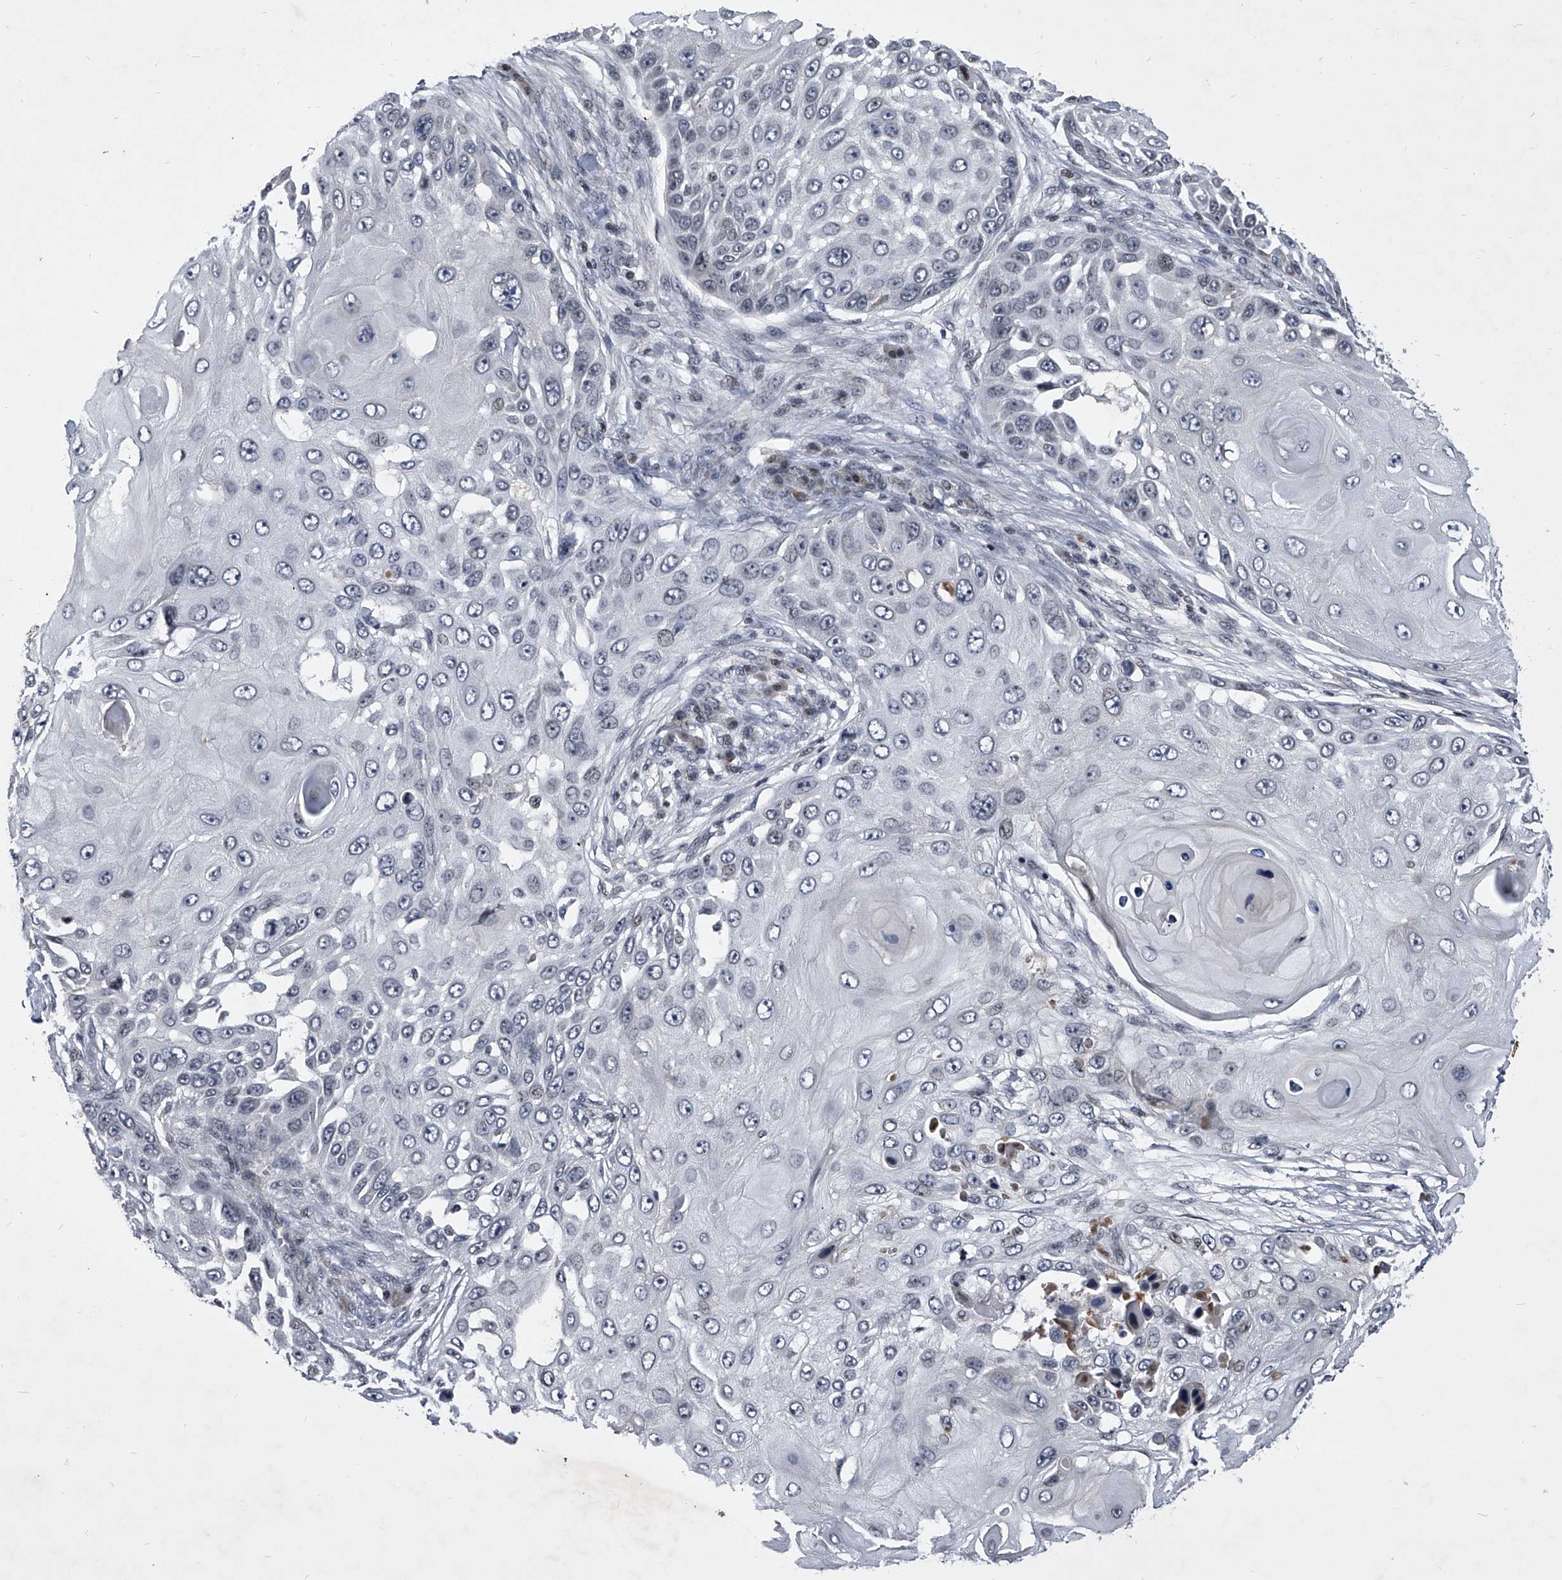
{"staining": {"intensity": "negative", "quantity": "none", "location": "none"}, "tissue": "skin cancer", "cell_type": "Tumor cells", "image_type": "cancer", "snomed": [{"axis": "morphology", "description": "Squamous cell carcinoma, NOS"}, {"axis": "topography", "description": "Skin"}], "caption": "There is no significant expression in tumor cells of skin cancer.", "gene": "ZNF76", "patient": {"sex": "female", "age": 44}}